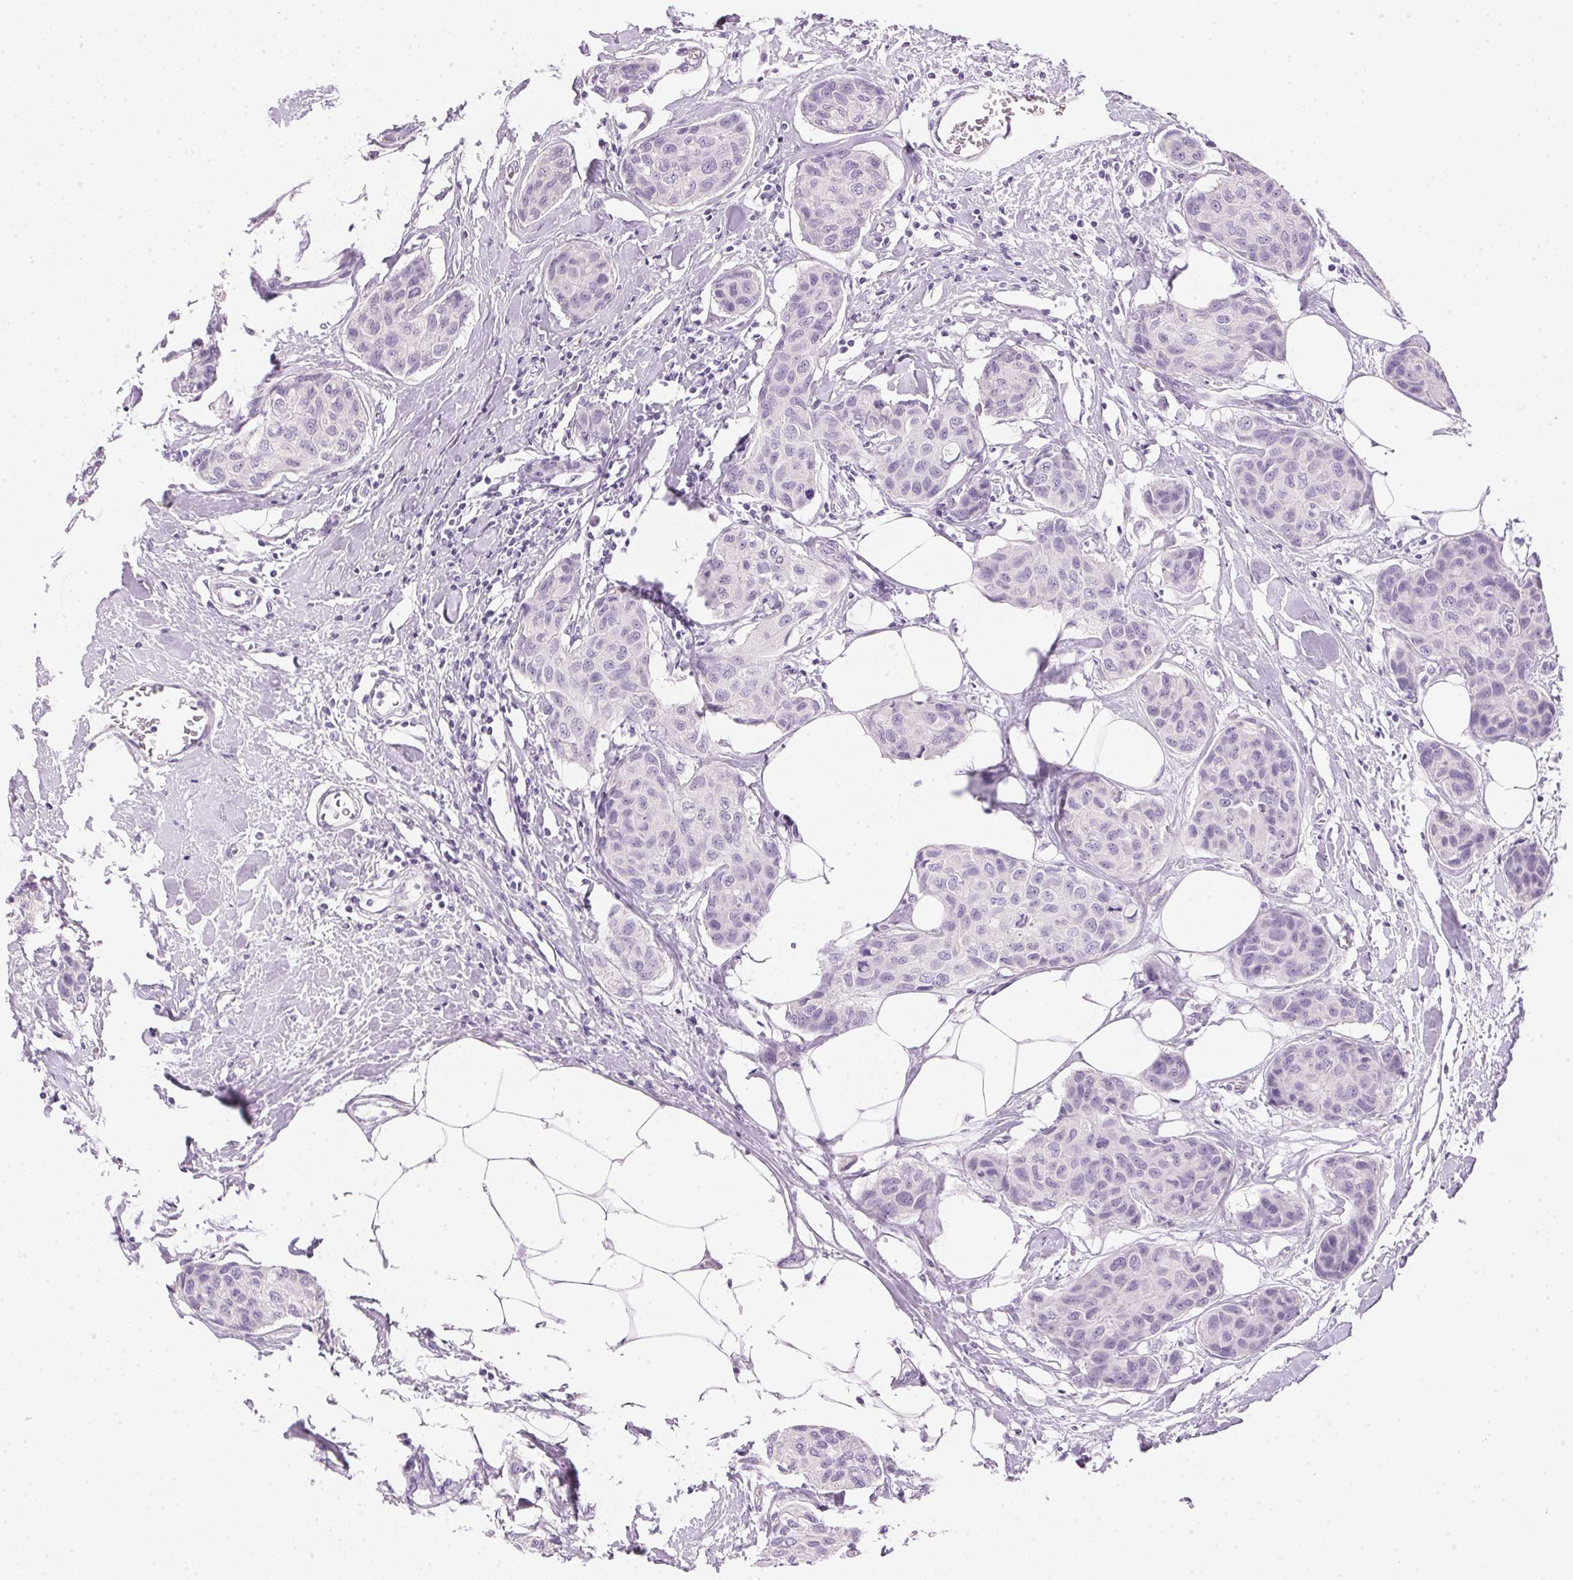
{"staining": {"intensity": "negative", "quantity": "none", "location": "none"}, "tissue": "breast cancer", "cell_type": "Tumor cells", "image_type": "cancer", "snomed": [{"axis": "morphology", "description": "Duct carcinoma"}, {"axis": "topography", "description": "Breast"}], "caption": "Breast cancer was stained to show a protein in brown. There is no significant staining in tumor cells.", "gene": "IGFBP1", "patient": {"sex": "female", "age": 80}}